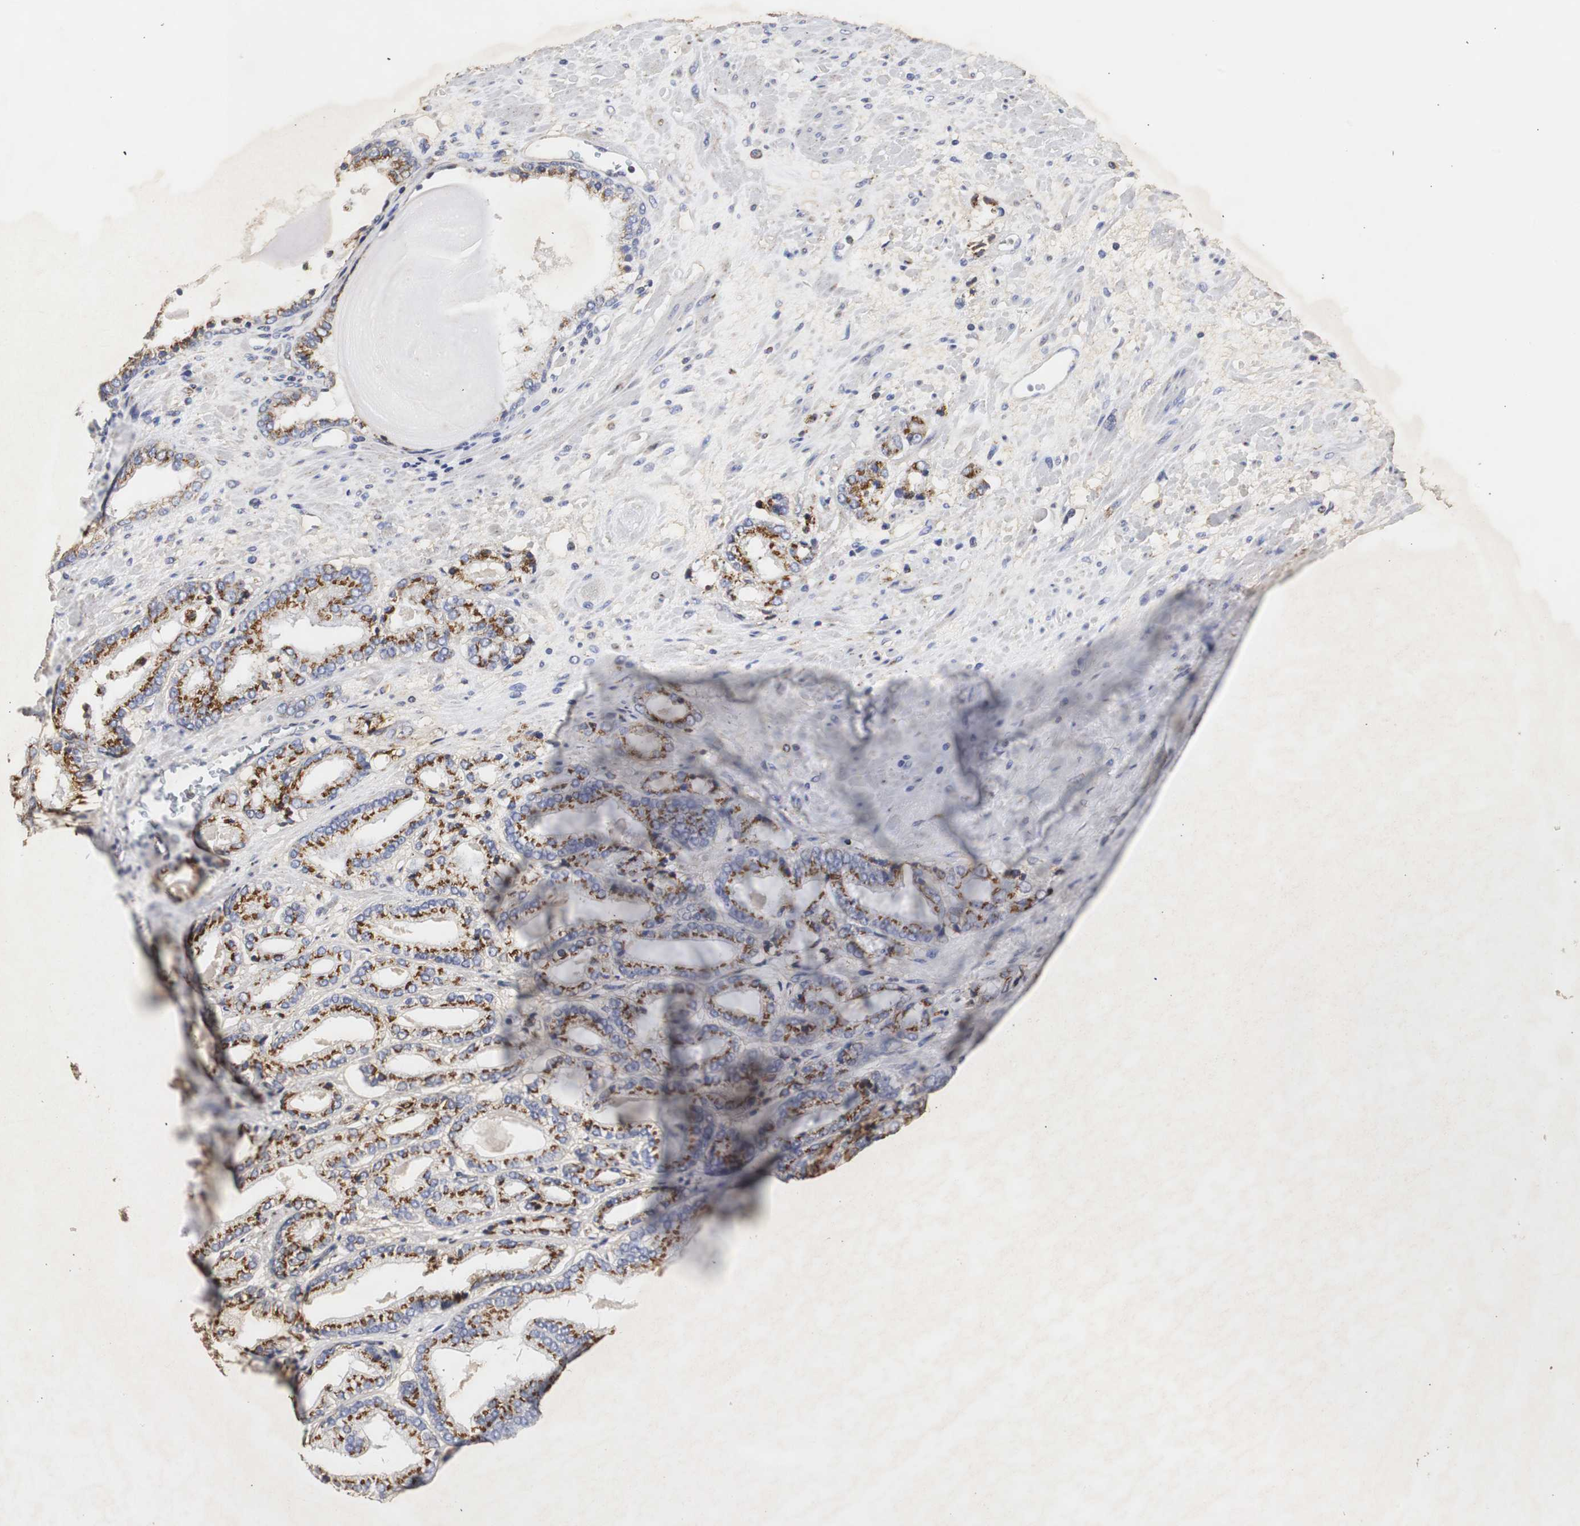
{"staining": {"intensity": "strong", "quantity": ">75%", "location": "cytoplasmic/membranous"}, "tissue": "prostate cancer", "cell_type": "Tumor cells", "image_type": "cancer", "snomed": [{"axis": "morphology", "description": "Adenocarcinoma, Low grade"}, {"axis": "topography", "description": "Prostate"}], "caption": "The photomicrograph exhibits staining of prostate cancer (low-grade adenocarcinoma), revealing strong cytoplasmic/membranous protein staining (brown color) within tumor cells. (IHC, brightfield microscopy, high magnification).", "gene": "HSD17B10", "patient": {"sex": "male", "age": 59}}